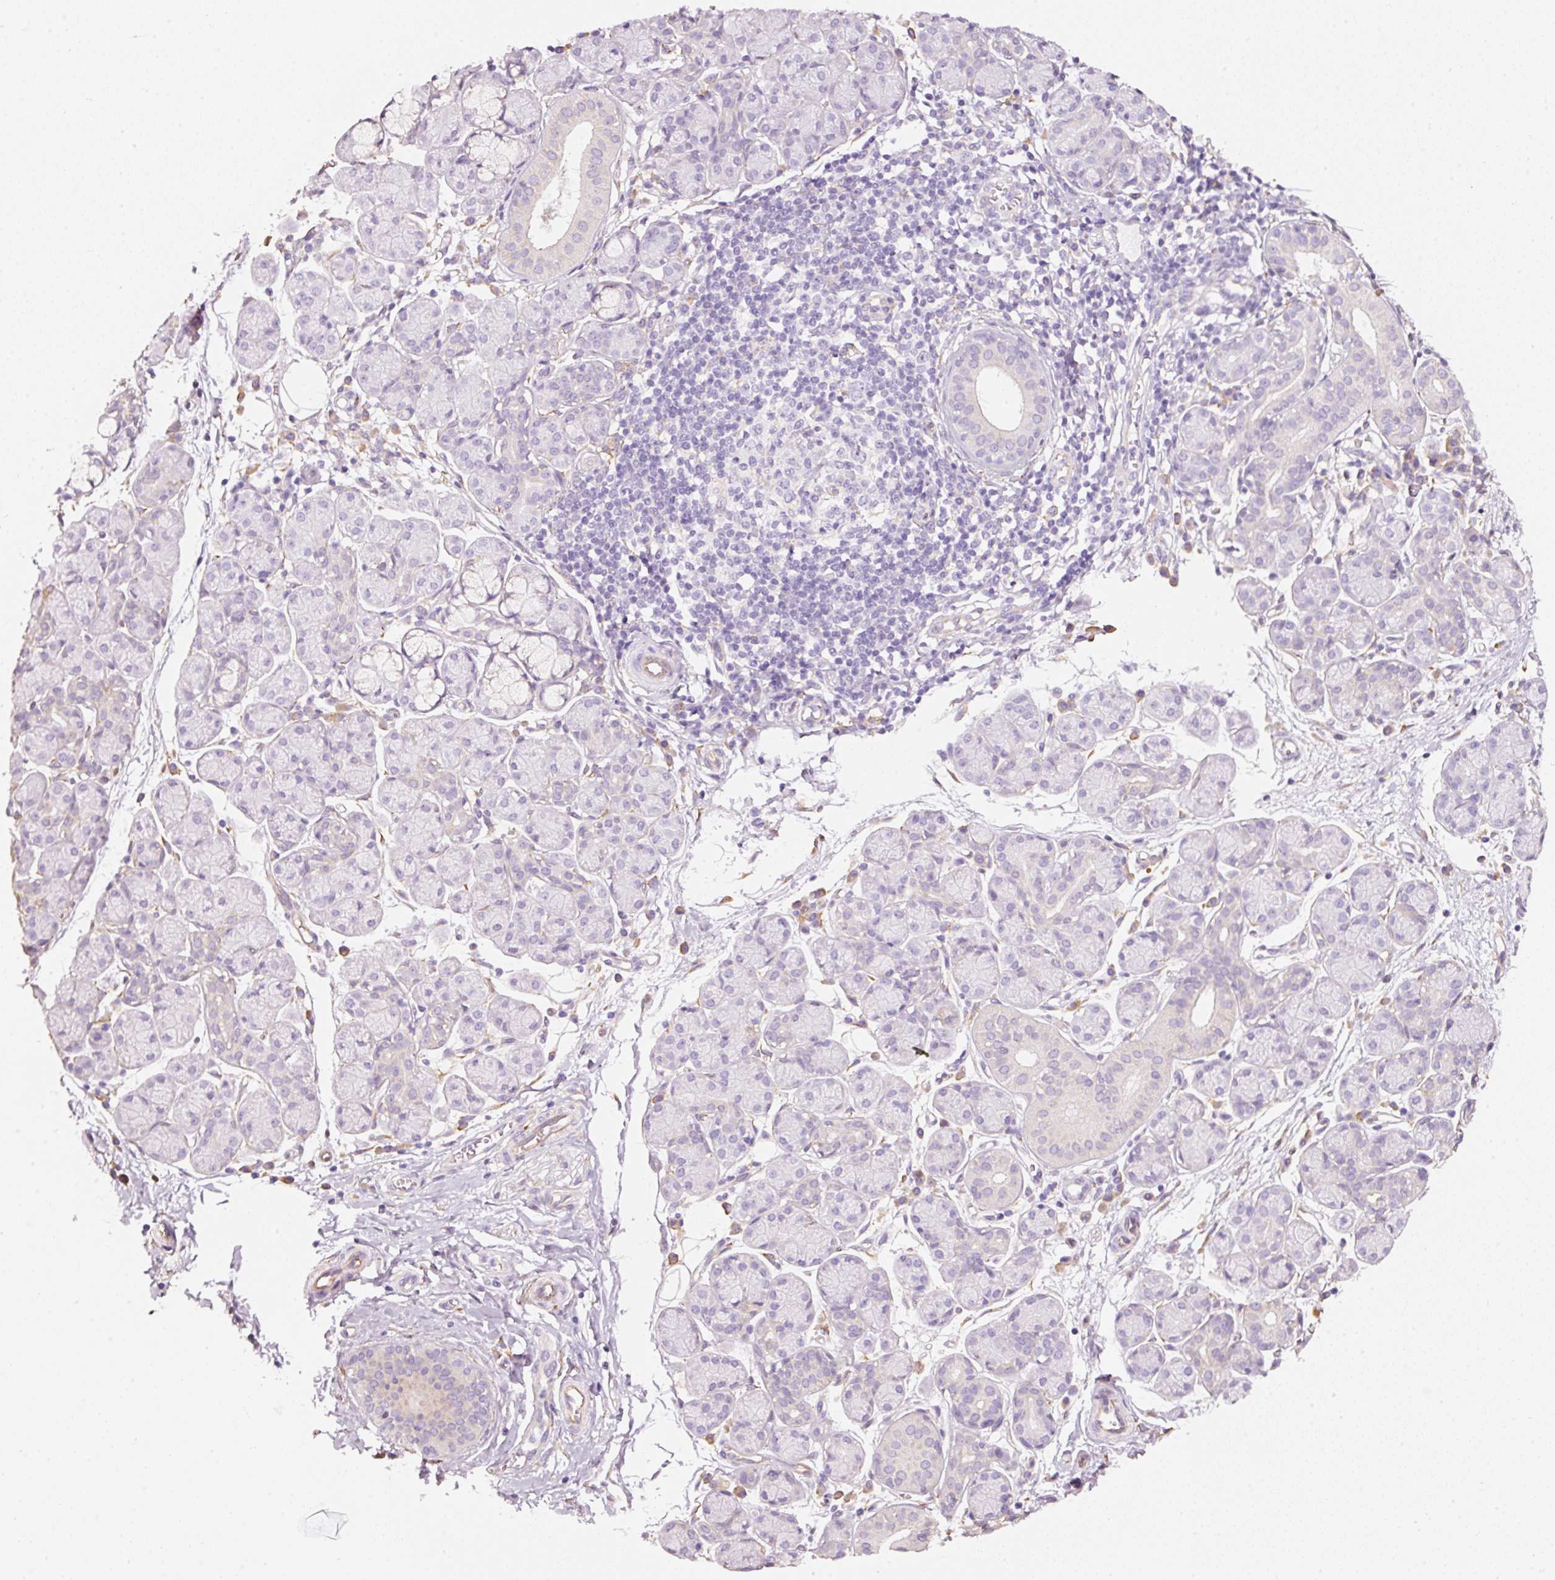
{"staining": {"intensity": "negative", "quantity": "none", "location": "none"}, "tissue": "salivary gland", "cell_type": "Glandular cells", "image_type": "normal", "snomed": [{"axis": "morphology", "description": "Normal tissue, NOS"}, {"axis": "morphology", "description": "Inflammation, NOS"}, {"axis": "topography", "description": "Lymph node"}, {"axis": "topography", "description": "Salivary gland"}], "caption": "The IHC photomicrograph has no significant staining in glandular cells of salivary gland. The staining is performed using DAB (3,3'-diaminobenzidine) brown chromogen with nuclei counter-stained in using hematoxylin.", "gene": "GCG", "patient": {"sex": "male", "age": 3}}